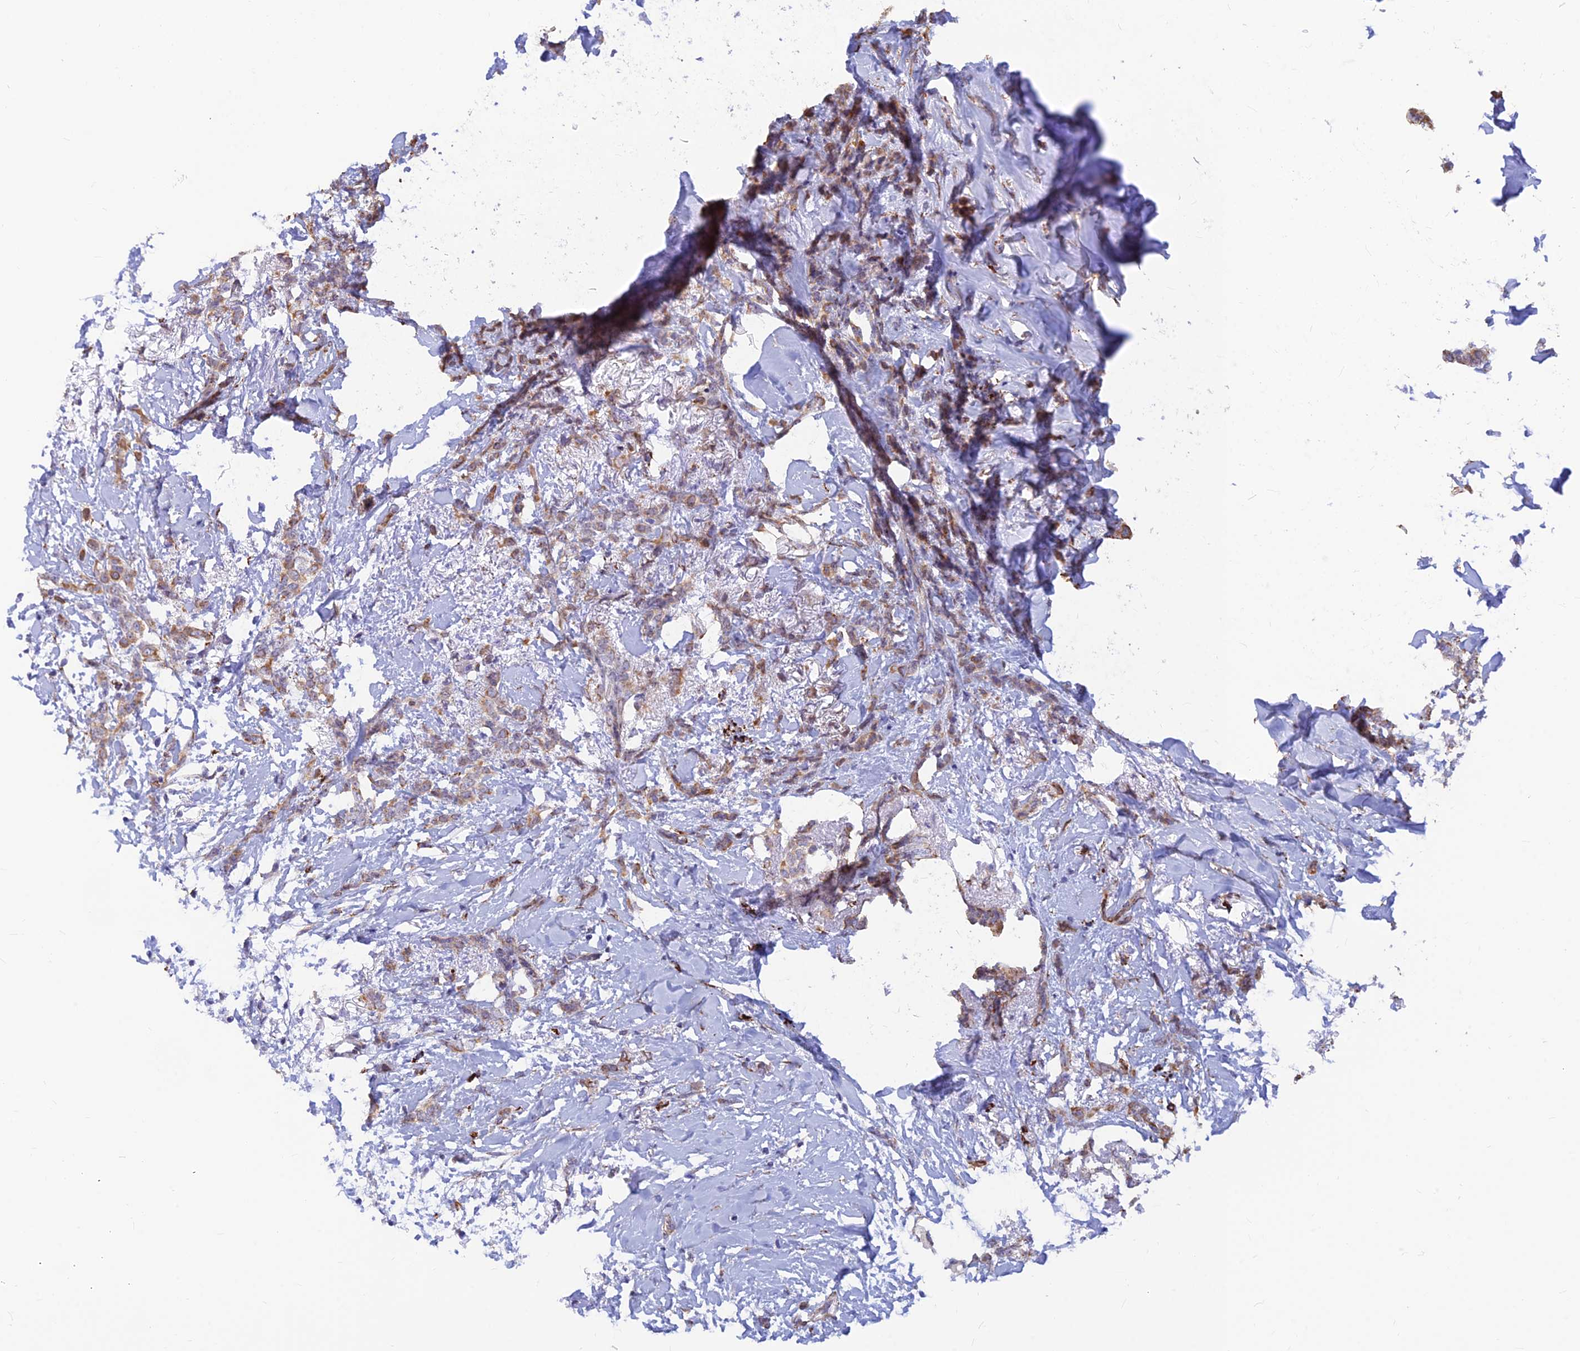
{"staining": {"intensity": "moderate", "quantity": ">75%", "location": "cytoplasmic/membranous"}, "tissue": "breast cancer", "cell_type": "Tumor cells", "image_type": "cancer", "snomed": [{"axis": "morphology", "description": "Duct carcinoma"}, {"axis": "topography", "description": "Breast"}], "caption": "There is medium levels of moderate cytoplasmic/membranous positivity in tumor cells of intraductal carcinoma (breast), as demonstrated by immunohistochemical staining (brown color).", "gene": "ALDH1L2", "patient": {"sex": "female", "age": 72}}